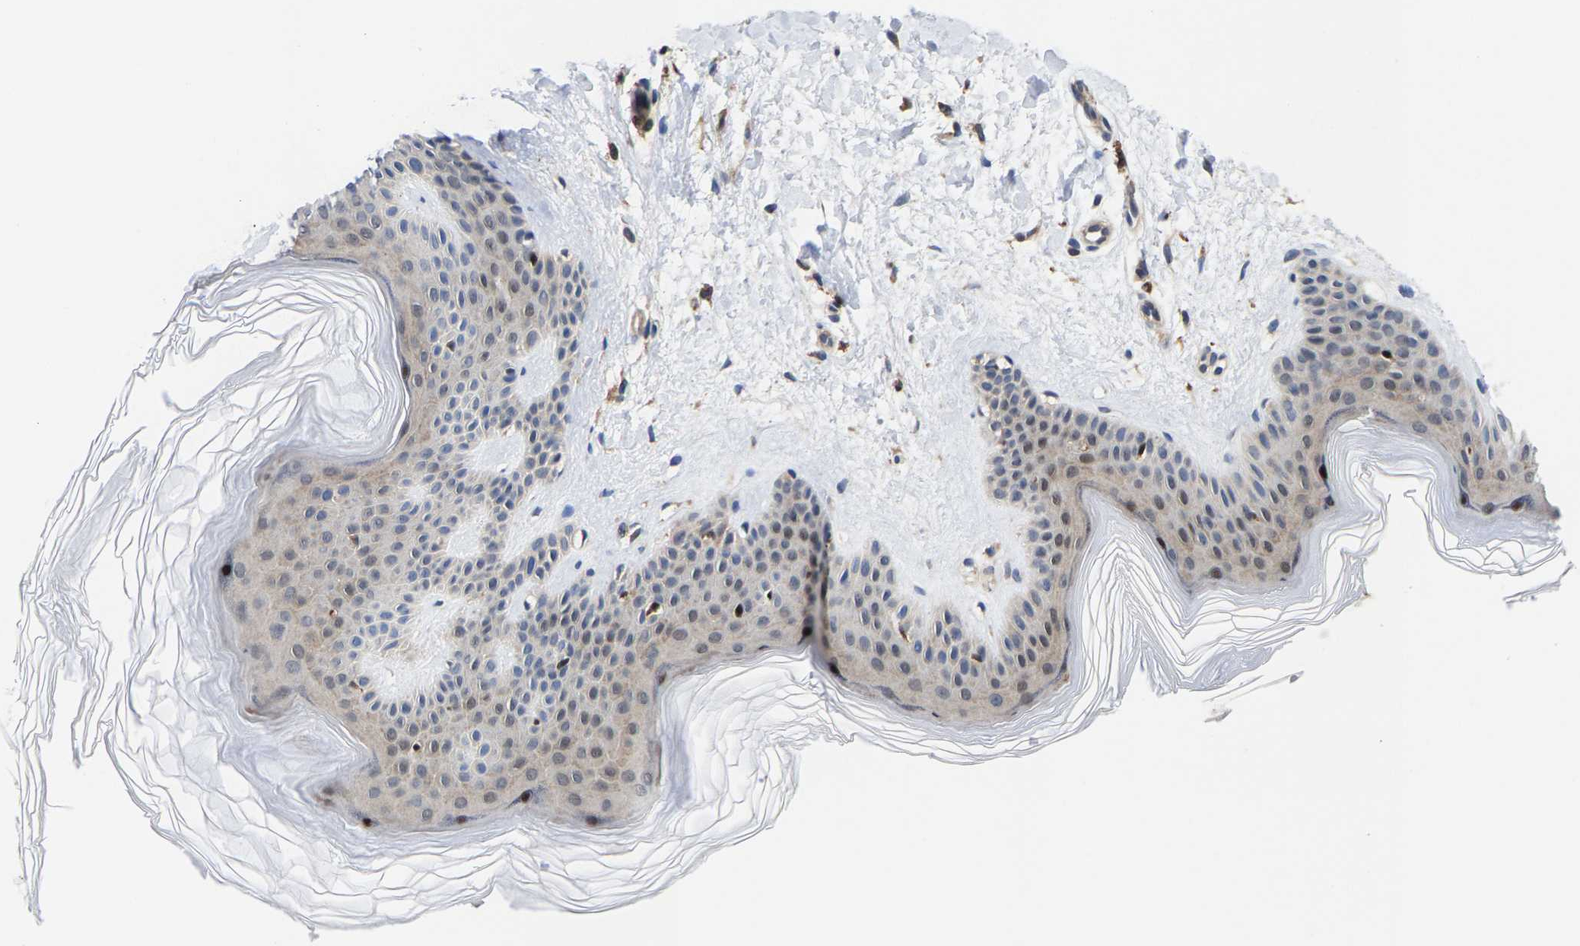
{"staining": {"intensity": "negative", "quantity": "none", "location": "none"}, "tissue": "skin", "cell_type": "Fibroblasts", "image_type": "normal", "snomed": [{"axis": "morphology", "description": "Normal tissue, NOS"}, {"axis": "morphology", "description": "Malignant melanoma, Metastatic site"}, {"axis": "topography", "description": "Skin"}], "caption": "Immunohistochemistry (IHC) of benign human skin exhibits no staining in fibroblasts. (DAB immunohistochemistry with hematoxylin counter stain).", "gene": "PFKFB3", "patient": {"sex": "male", "age": 41}}